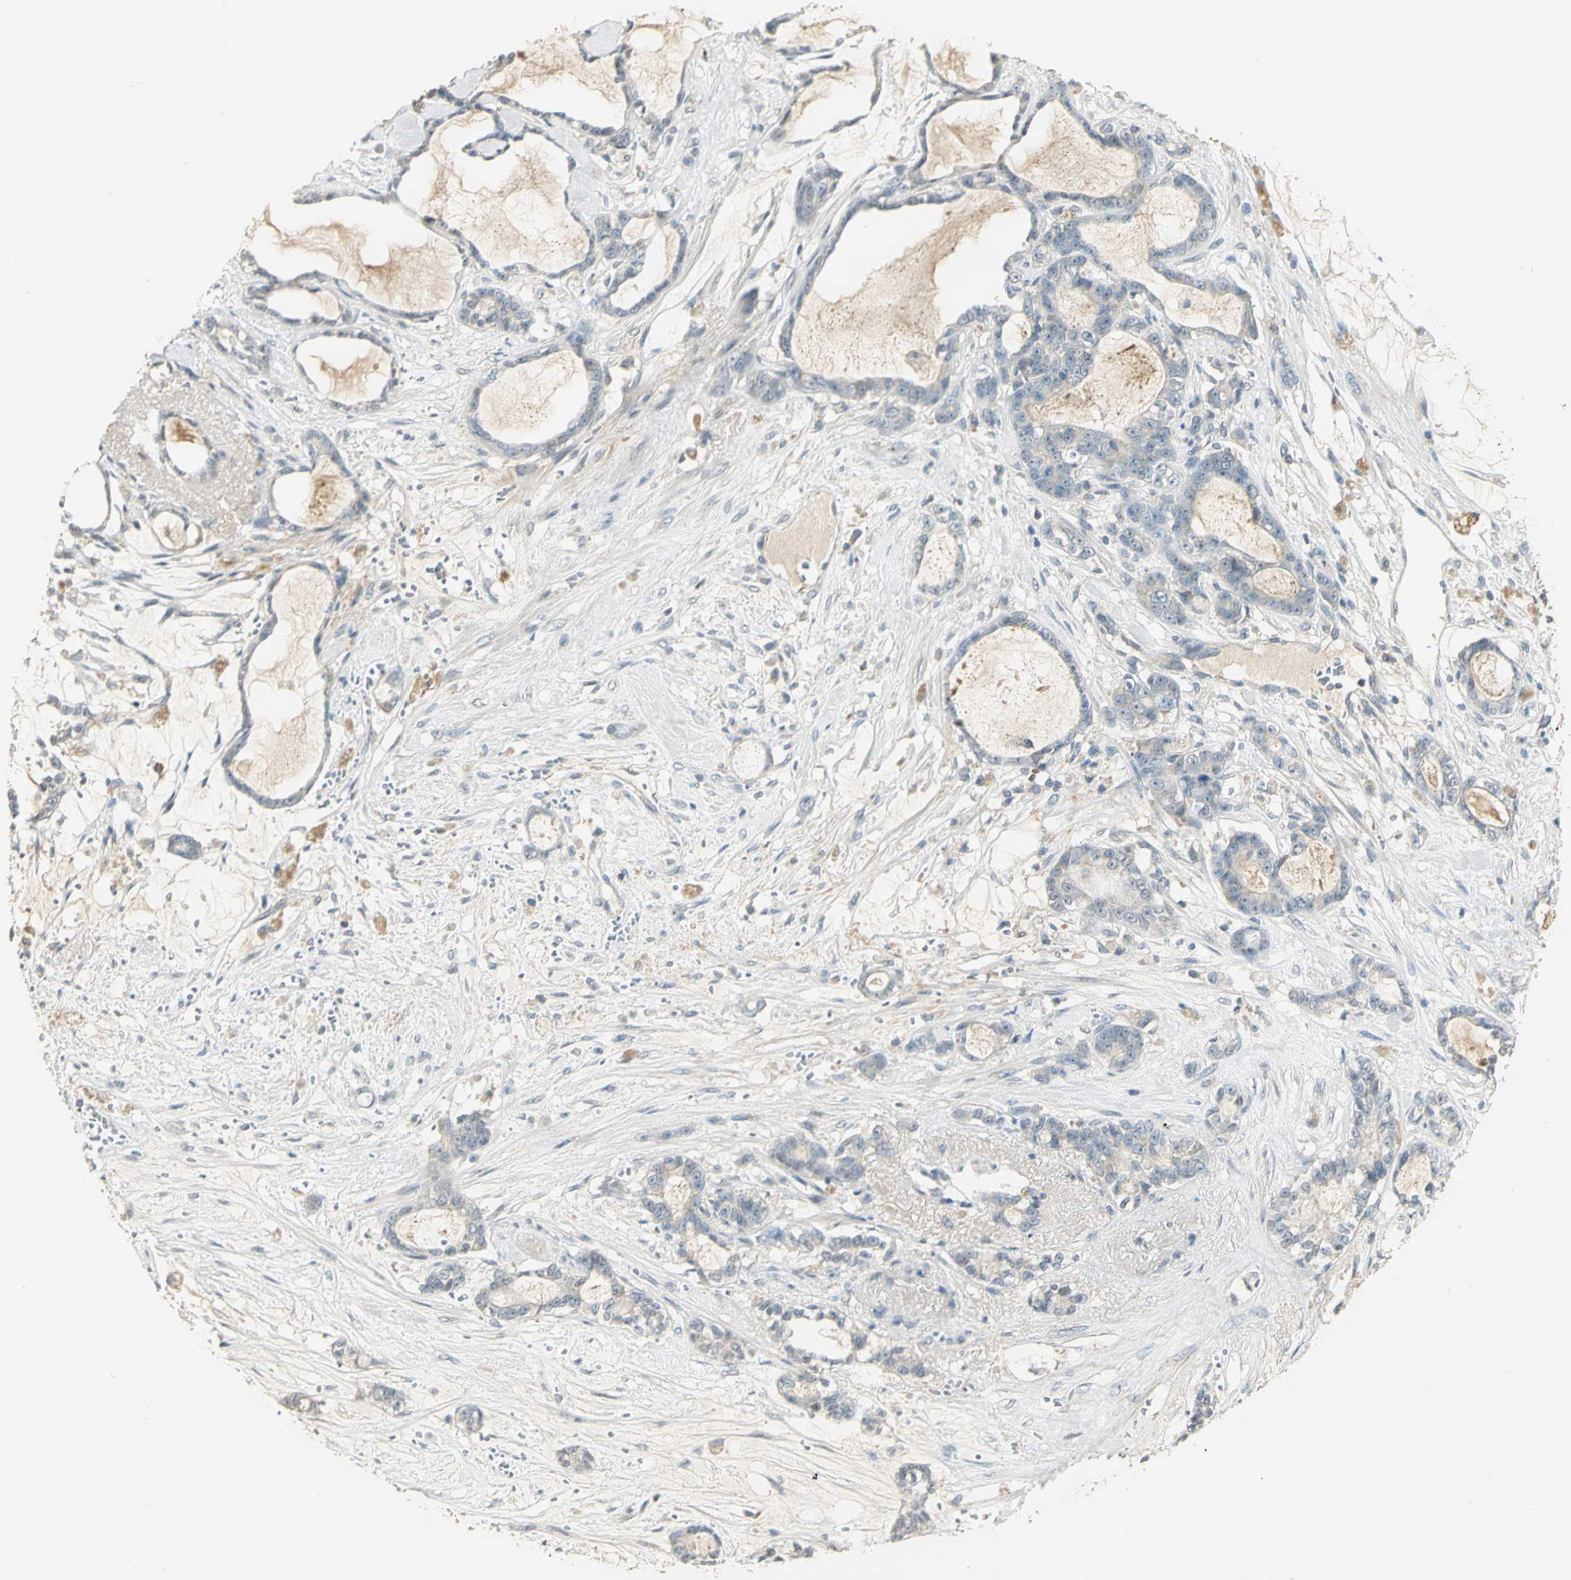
{"staining": {"intensity": "negative", "quantity": "none", "location": "none"}, "tissue": "pancreatic cancer", "cell_type": "Tumor cells", "image_type": "cancer", "snomed": [{"axis": "morphology", "description": "Adenocarcinoma, NOS"}, {"axis": "topography", "description": "Pancreas"}], "caption": "DAB immunohistochemical staining of human pancreatic cancer displays no significant staining in tumor cells.", "gene": "PROC", "patient": {"sex": "female", "age": 73}}